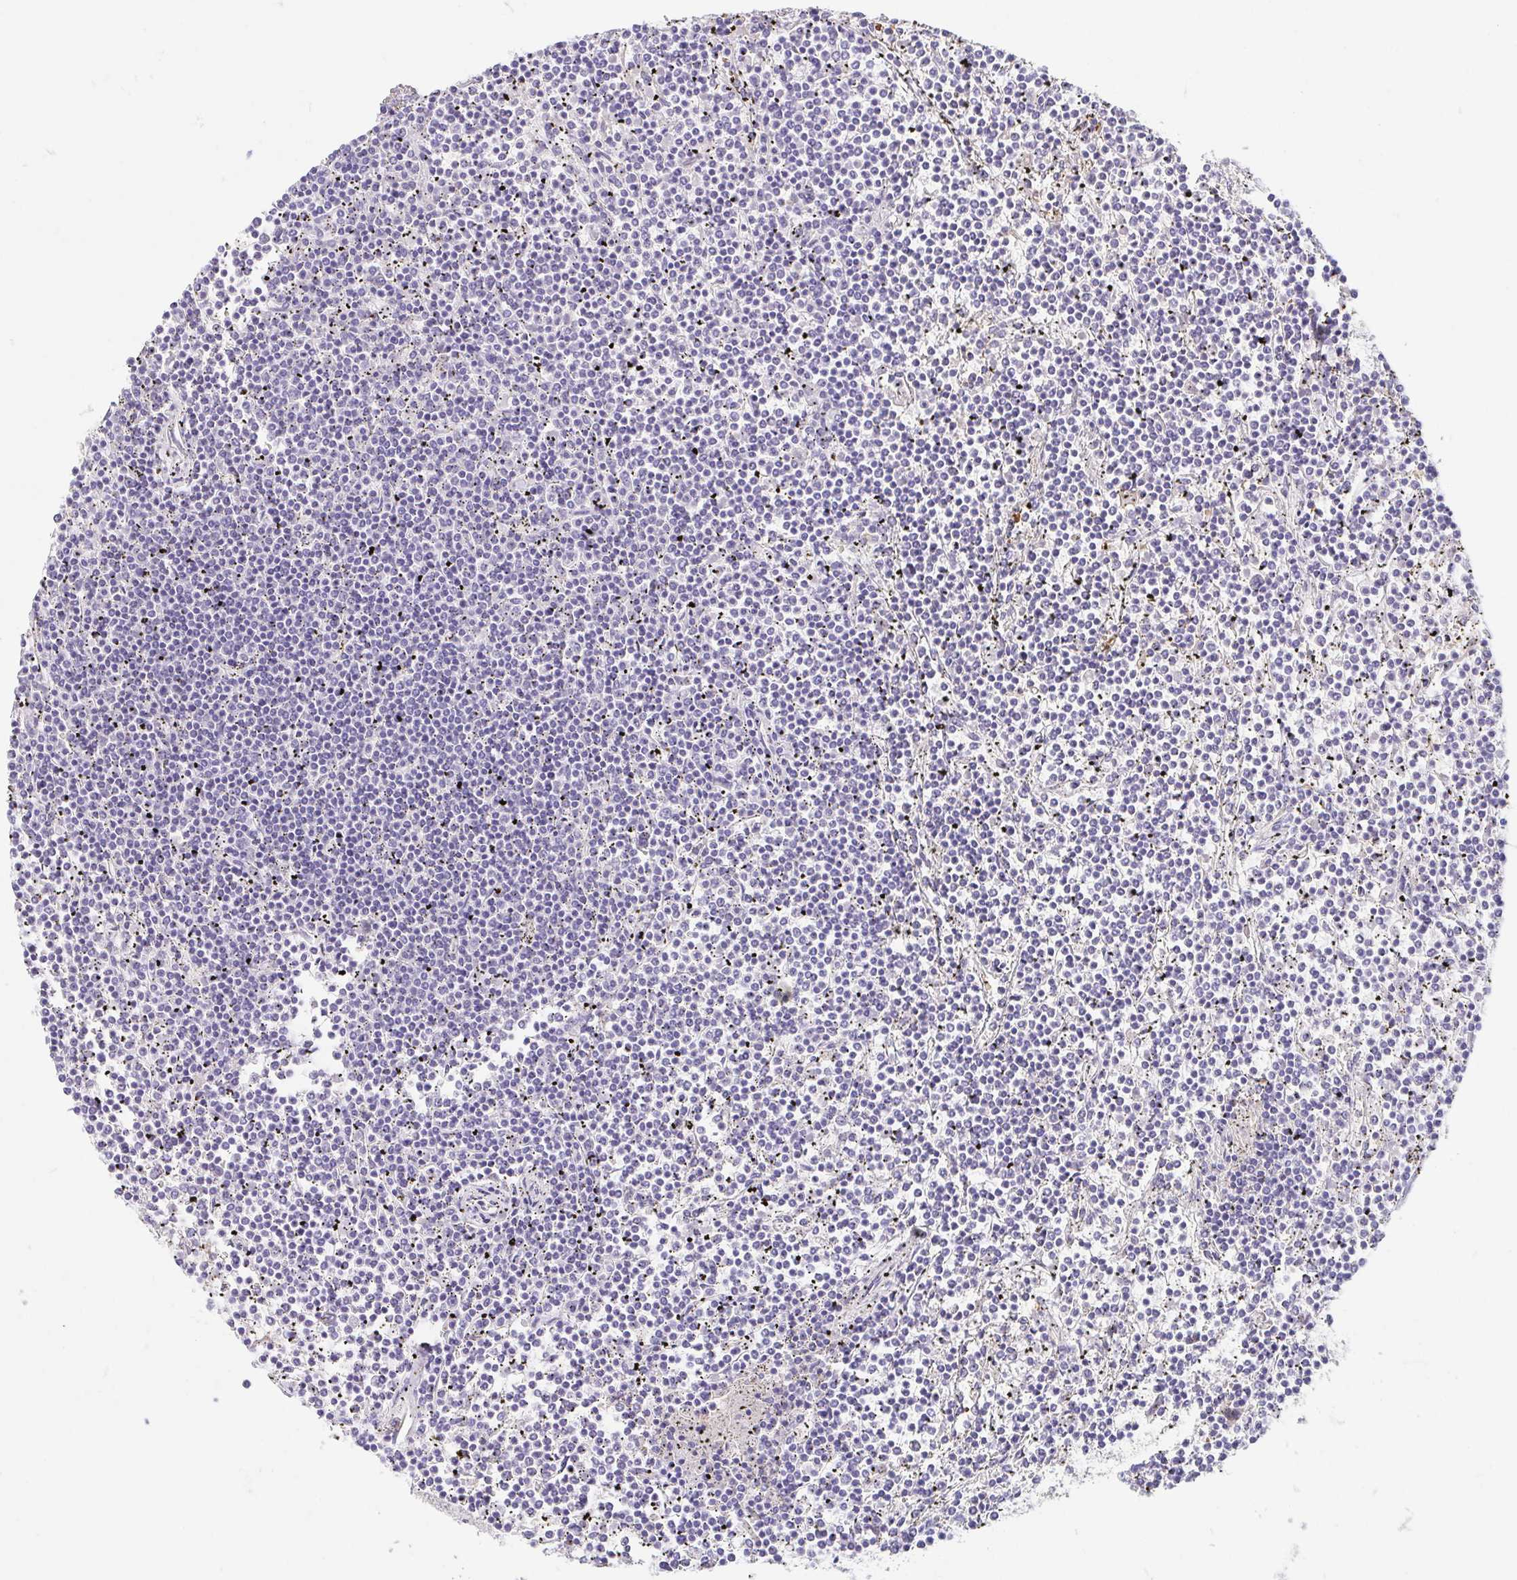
{"staining": {"intensity": "negative", "quantity": "none", "location": "none"}, "tissue": "lymphoma", "cell_type": "Tumor cells", "image_type": "cancer", "snomed": [{"axis": "morphology", "description": "Malignant lymphoma, non-Hodgkin's type, Low grade"}, {"axis": "topography", "description": "Spleen"}], "caption": "Micrograph shows no protein positivity in tumor cells of lymphoma tissue.", "gene": "FABP3", "patient": {"sex": "female", "age": 19}}